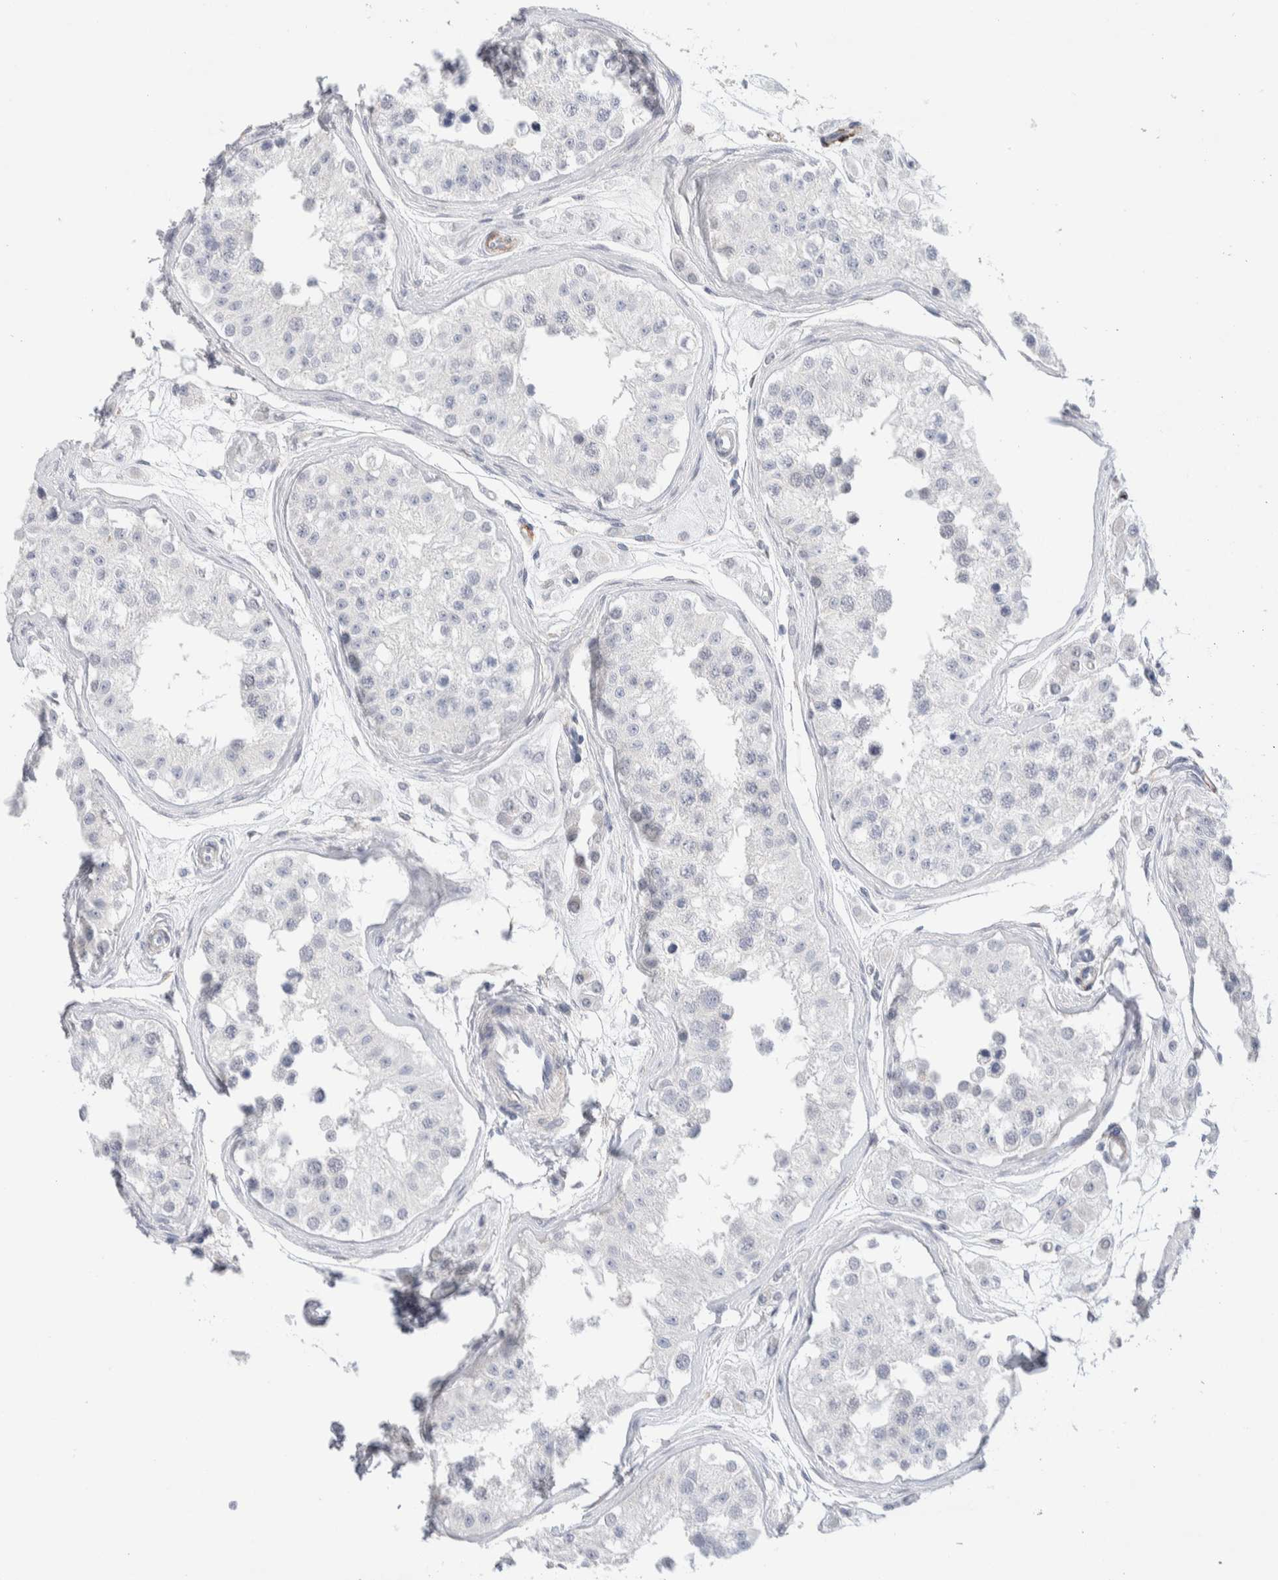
{"staining": {"intensity": "negative", "quantity": "none", "location": "none"}, "tissue": "testis", "cell_type": "Cells in seminiferous ducts", "image_type": "normal", "snomed": [{"axis": "morphology", "description": "Normal tissue, NOS"}, {"axis": "morphology", "description": "Adenocarcinoma, metastatic, NOS"}, {"axis": "topography", "description": "Testis"}], "caption": "Immunohistochemistry (IHC) micrograph of benign testis: testis stained with DAB displays no significant protein expression in cells in seminiferous ducts. (Stains: DAB (3,3'-diaminobenzidine) immunohistochemistry (IHC) with hematoxylin counter stain, Microscopy: brightfield microscopy at high magnification).", "gene": "SEPTIN4", "patient": {"sex": "male", "age": 26}}